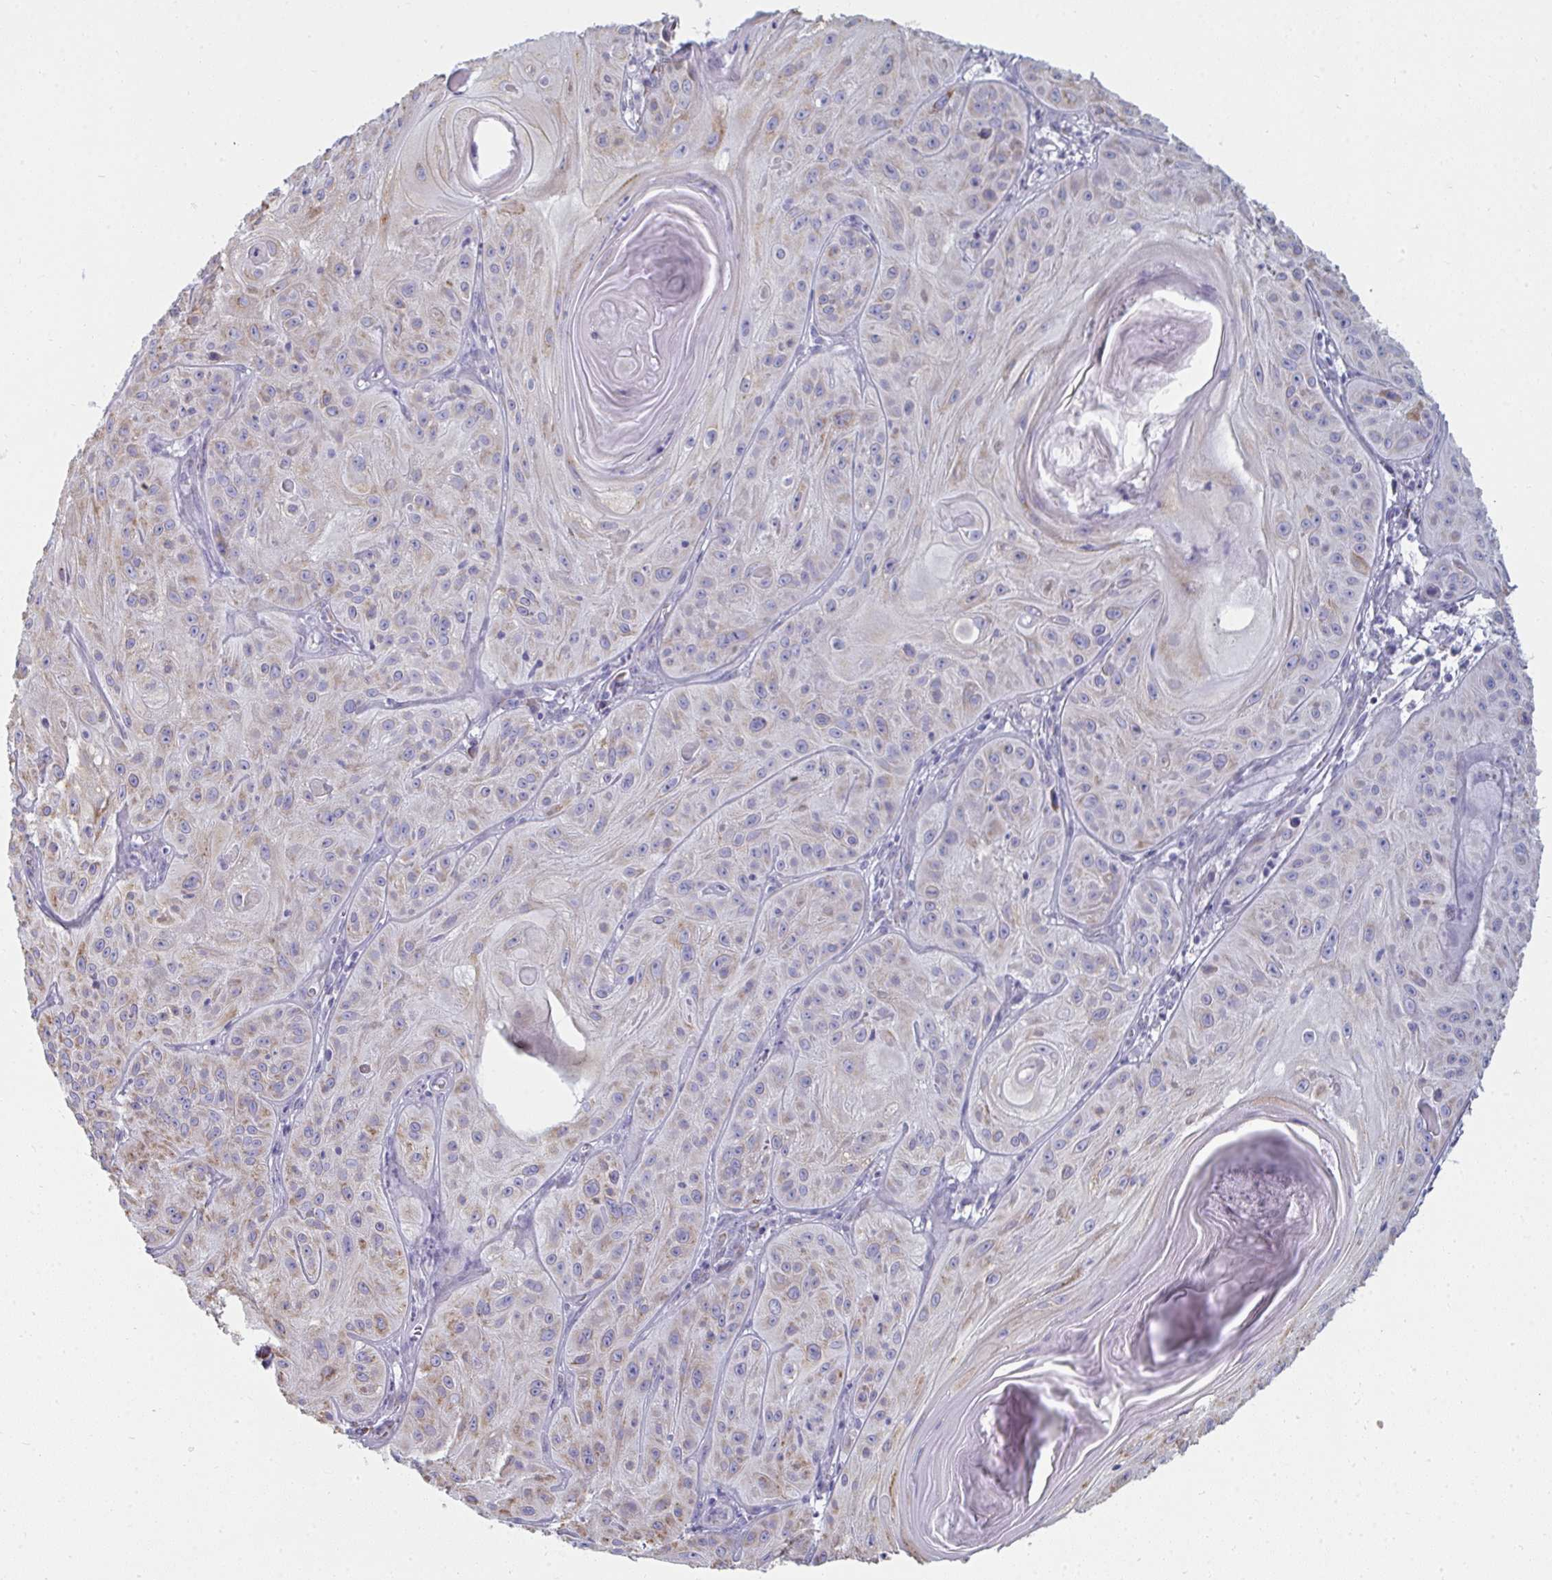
{"staining": {"intensity": "weak", "quantity": "25%-75%", "location": "cytoplasmic/membranous"}, "tissue": "skin cancer", "cell_type": "Tumor cells", "image_type": "cancer", "snomed": [{"axis": "morphology", "description": "Squamous cell carcinoma, NOS"}, {"axis": "topography", "description": "Skin"}], "caption": "Tumor cells display low levels of weak cytoplasmic/membranous expression in approximately 25%-75% of cells in skin cancer. The staining is performed using DAB brown chromogen to label protein expression. The nuclei are counter-stained blue using hematoxylin.", "gene": "SHROOM1", "patient": {"sex": "male", "age": 85}}